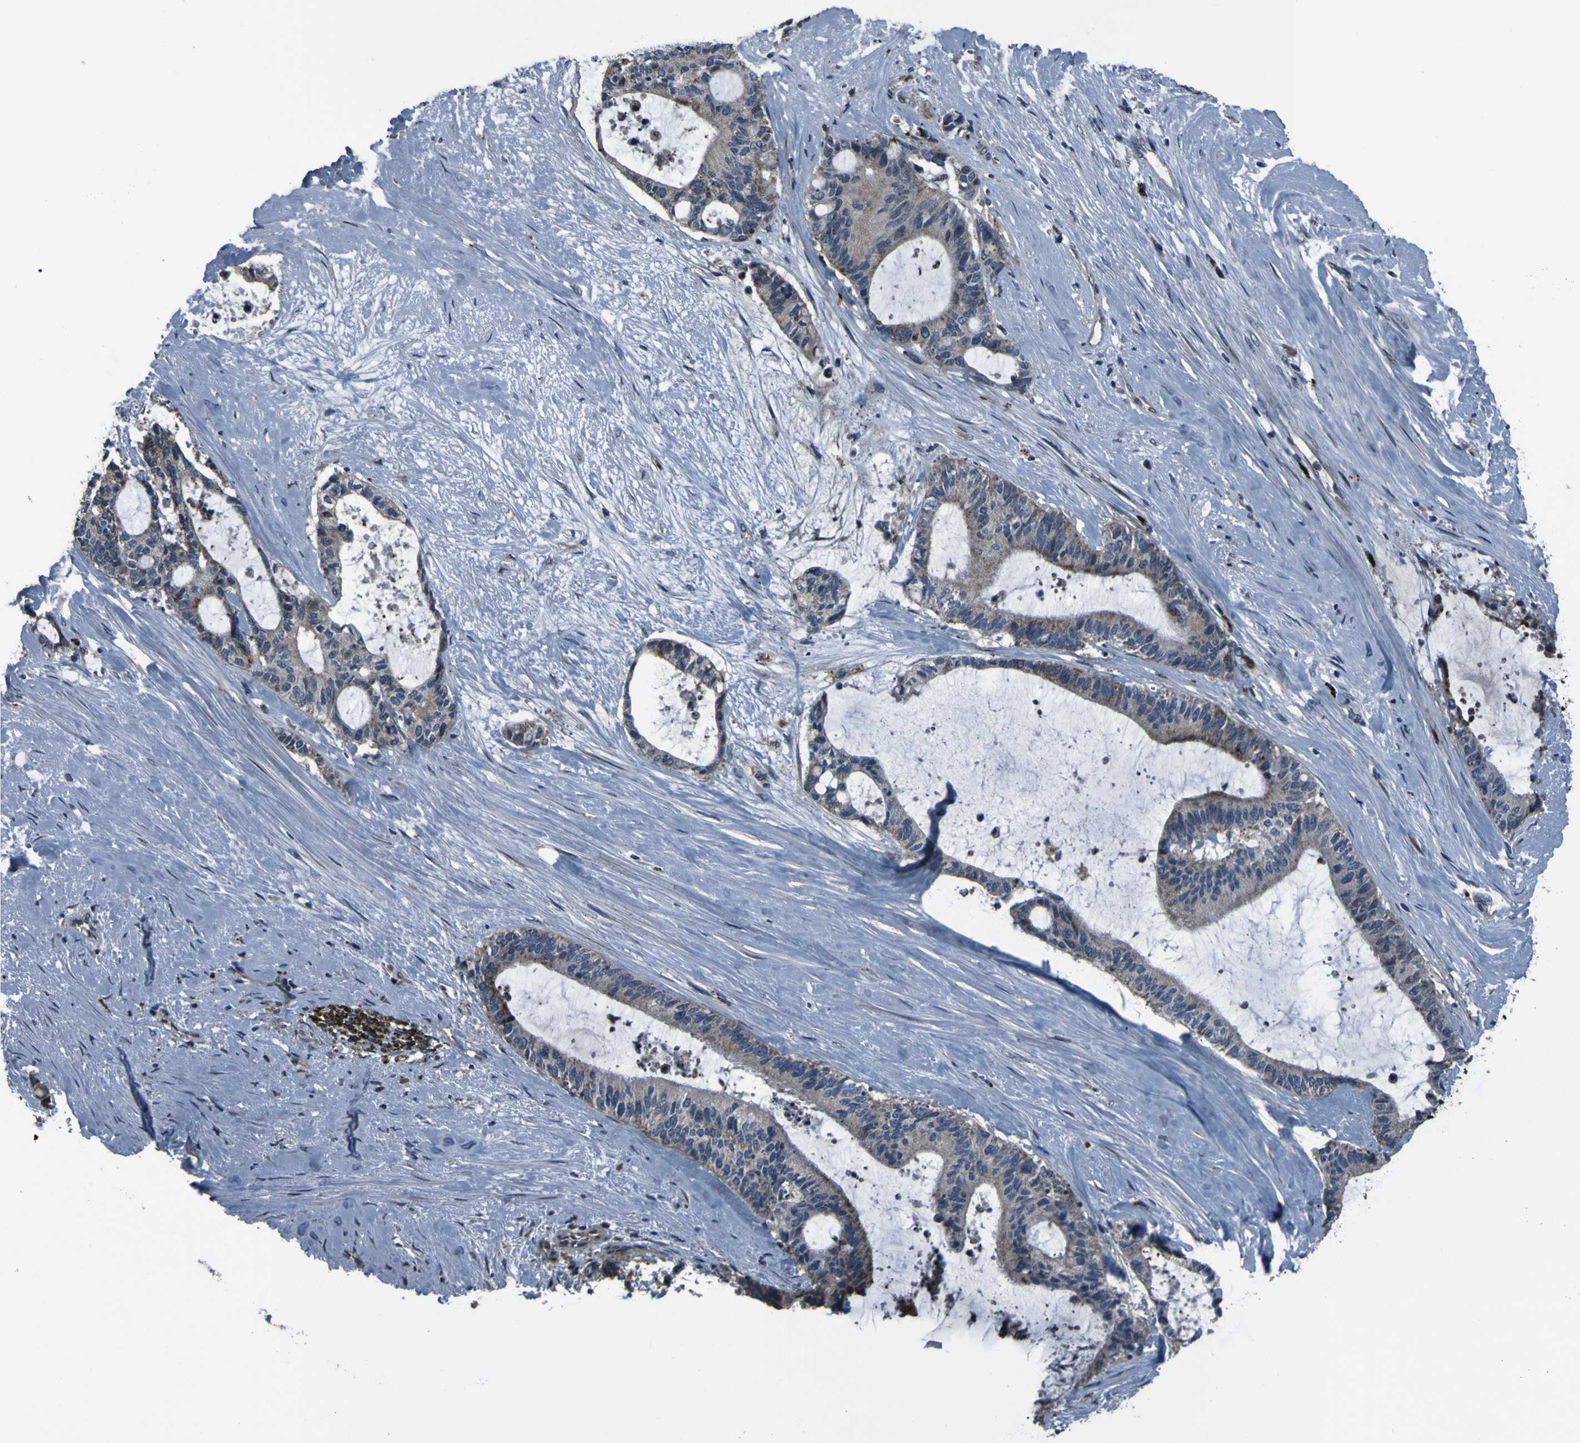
{"staining": {"intensity": "moderate", "quantity": "<25%", "location": "cytoplasmic/membranous"}, "tissue": "liver cancer", "cell_type": "Tumor cells", "image_type": "cancer", "snomed": [{"axis": "morphology", "description": "Cholangiocarcinoma"}, {"axis": "topography", "description": "Liver"}], "caption": "This image demonstrates immunohistochemistry (IHC) staining of human liver cancer (cholangiocarcinoma), with low moderate cytoplasmic/membranous expression in approximately <25% of tumor cells.", "gene": "OSTM1", "patient": {"sex": "female", "age": 73}}